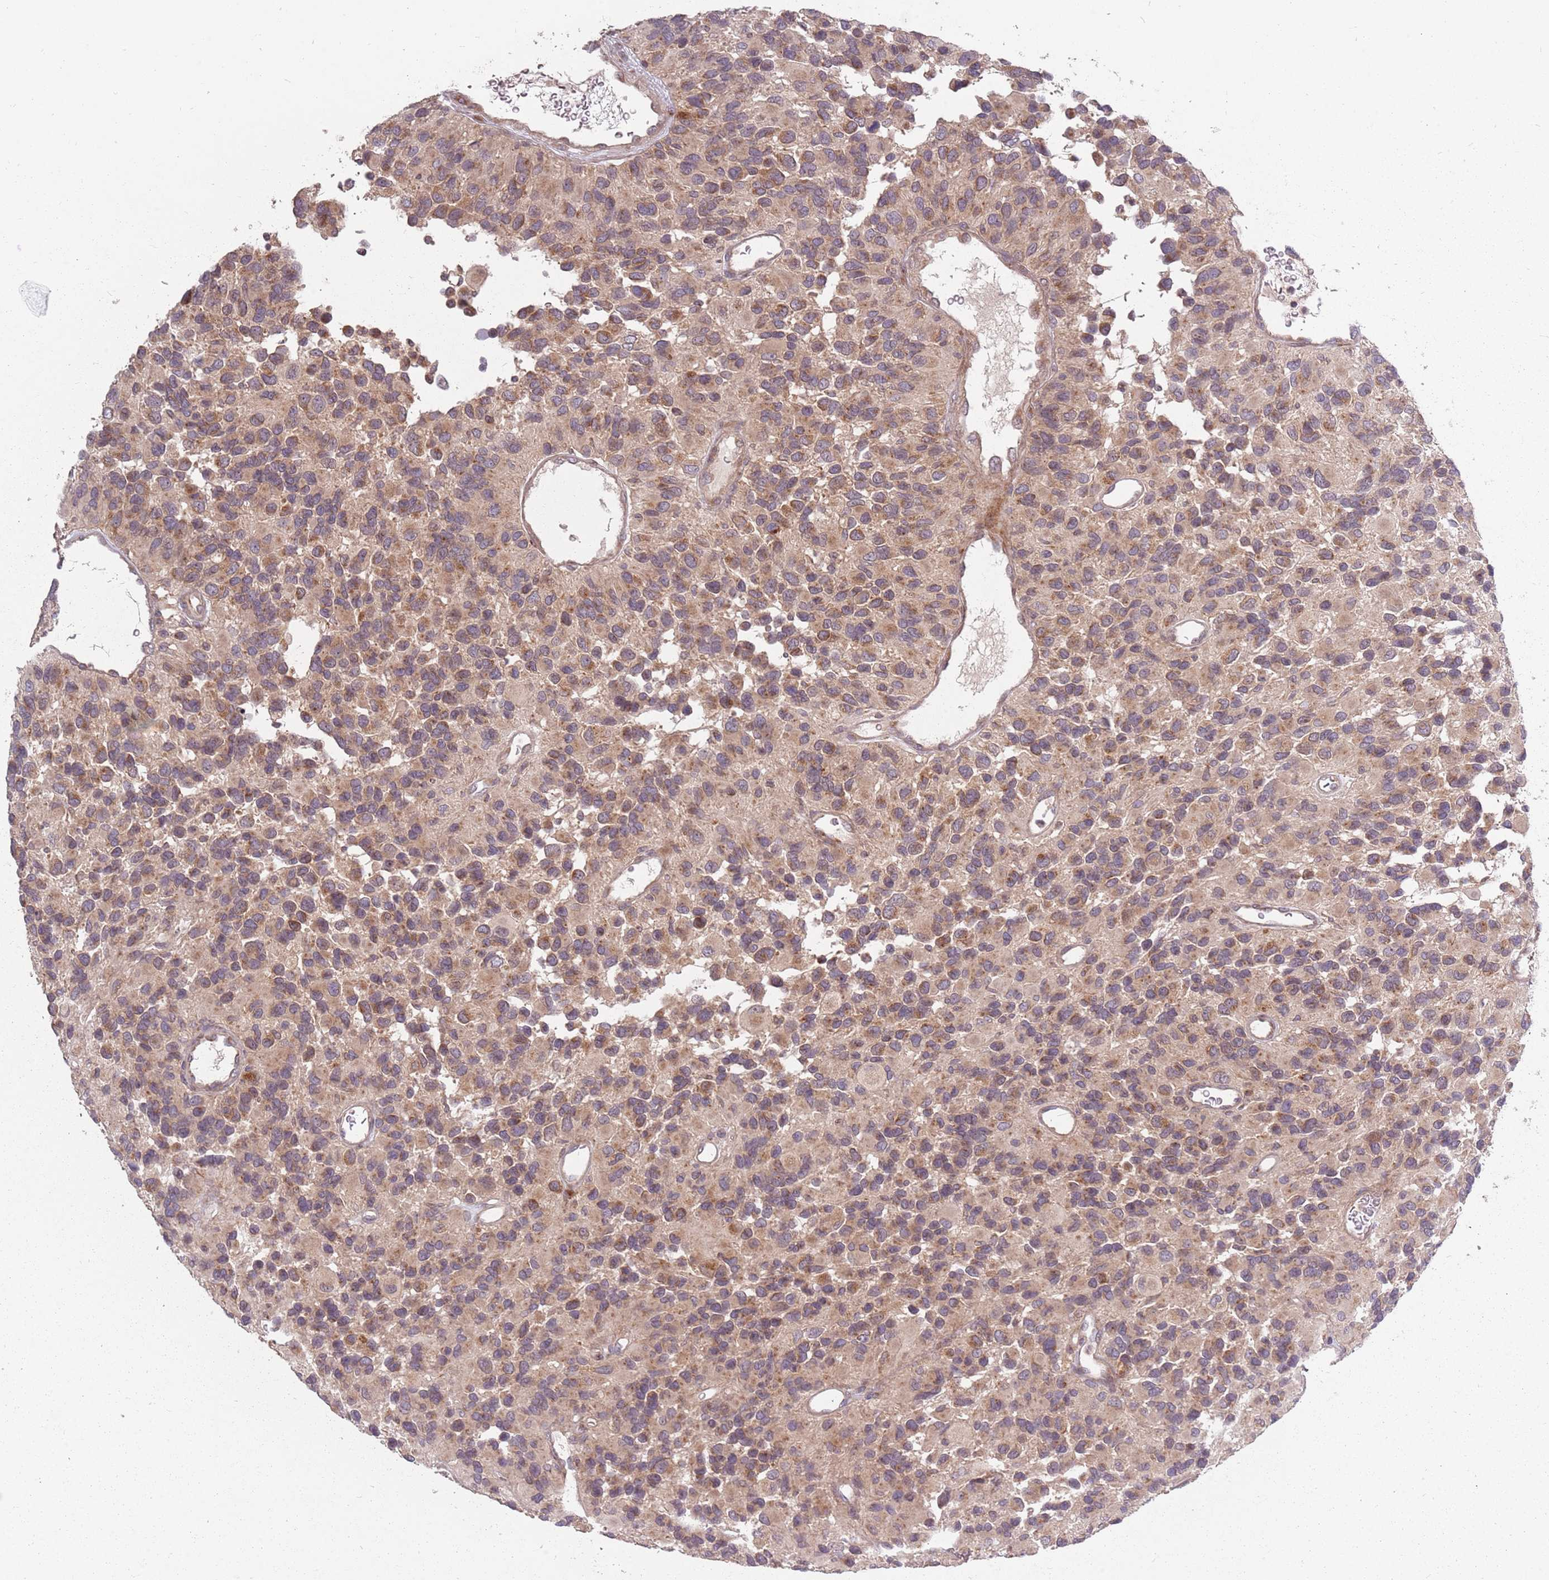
{"staining": {"intensity": "moderate", "quantity": "25%-75%", "location": "cytoplasmic/membranous"}, "tissue": "glioma", "cell_type": "Tumor cells", "image_type": "cancer", "snomed": [{"axis": "morphology", "description": "Glioma, malignant, High grade"}, {"axis": "topography", "description": "Brain"}], "caption": "The micrograph shows immunohistochemical staining of malignant high-grade glioma. There is moderate cytoplasmic/membranous positivity is present in about 25%-75% of tumor cells.", "gene": "PLD6", "patient": {"sex": "male", "age": 77}}